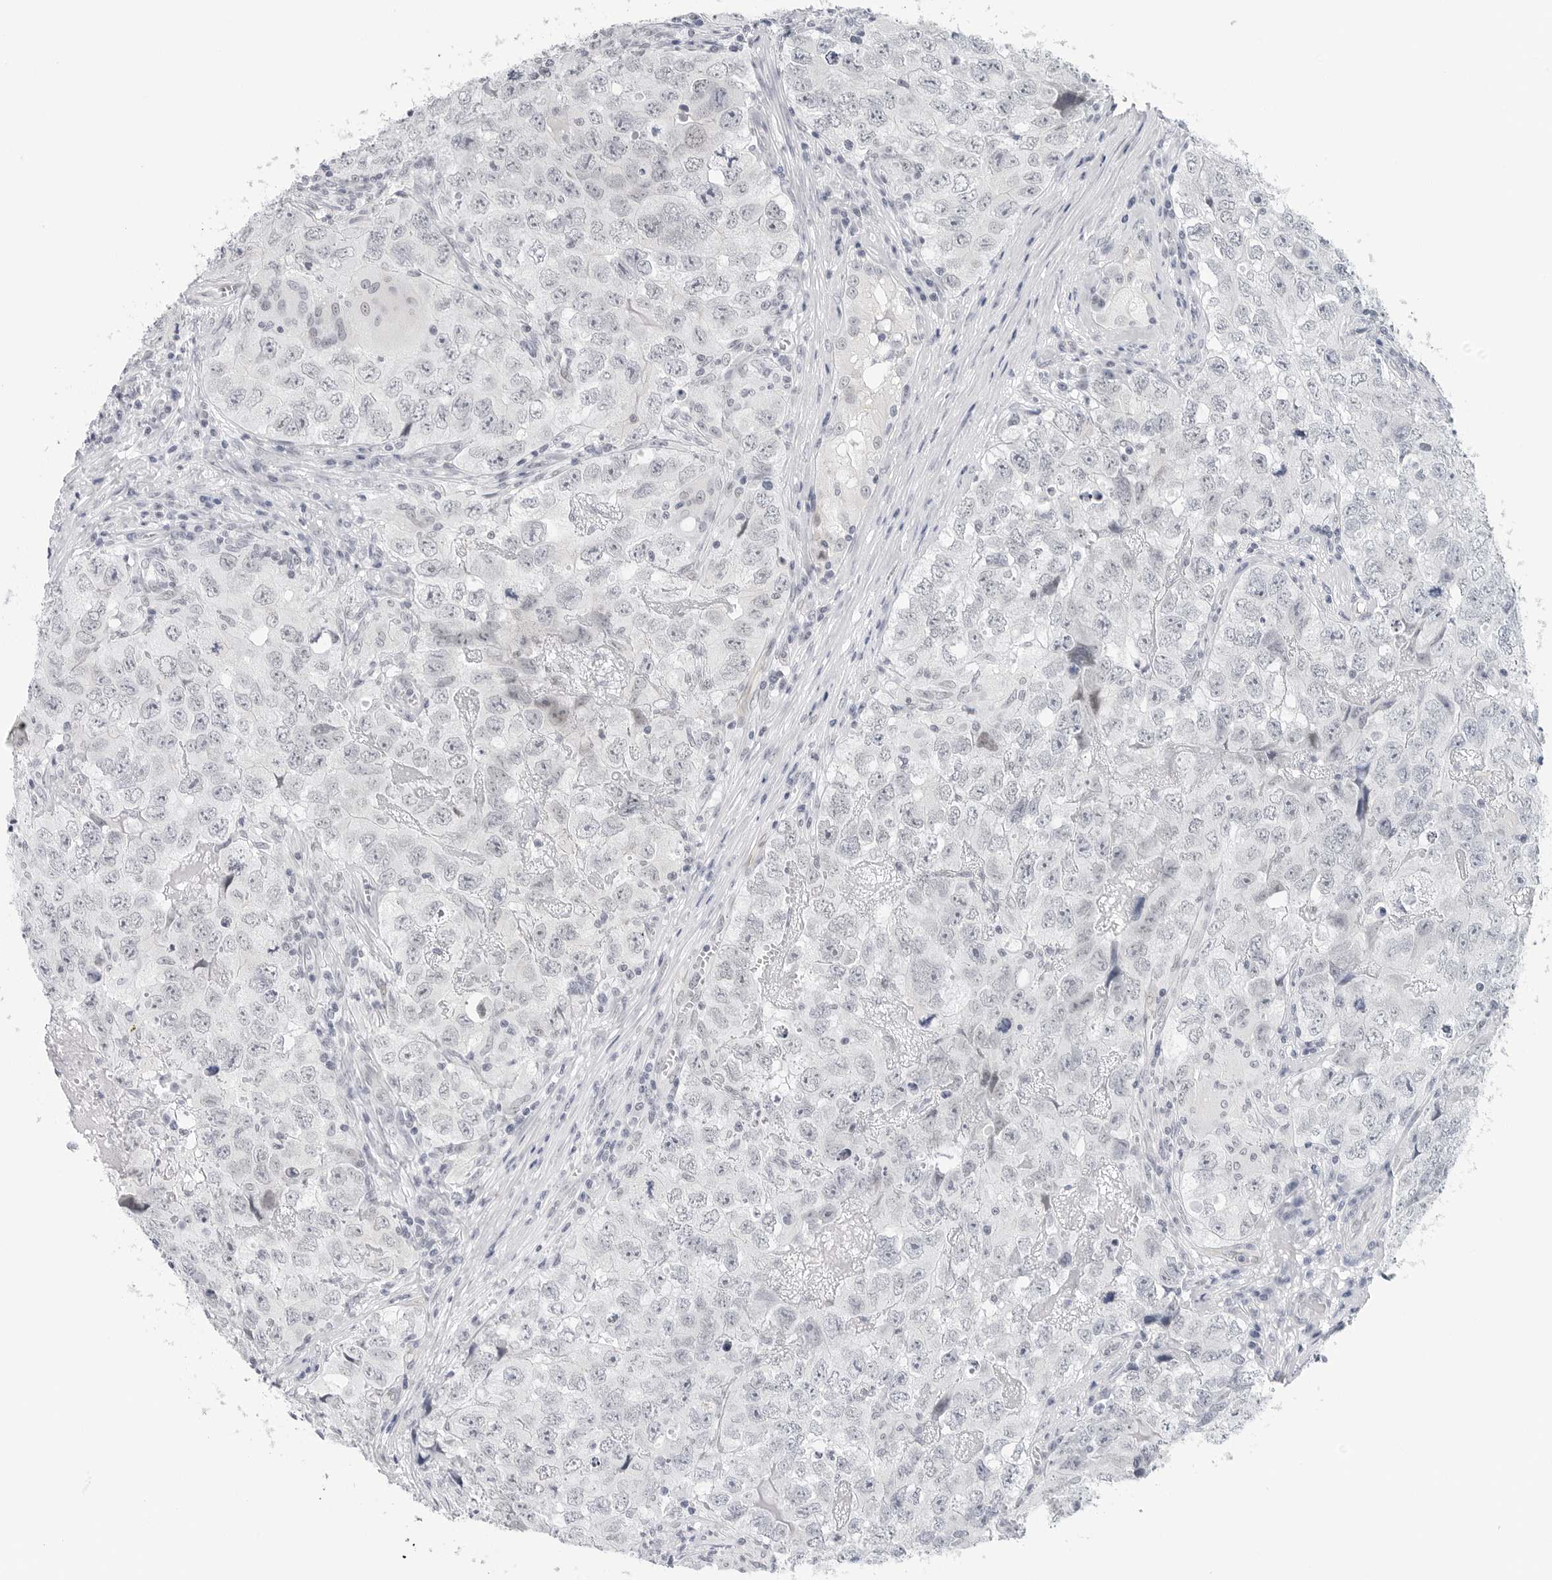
{"staining": {"intensity": "weak", "quantity": "<25%", "location": "nuclear"}, "tissue": "testis cancer", "cell_type": "Tumor cells", "image_type": "cancer", "snomed": [{"axis": "morphology", "description": "Seminoma, NOS"}, {"axis": "morphology", "description": "Carcinoma, Embryonal, NOS"}, {"axis": "topography", "description": "Testis"}], "caption": "There is no significant positivity in tumor cells of testis cancer (seminoma).", "gene": "HSPB7", "patient": {"sex": "male", "age": 43}}